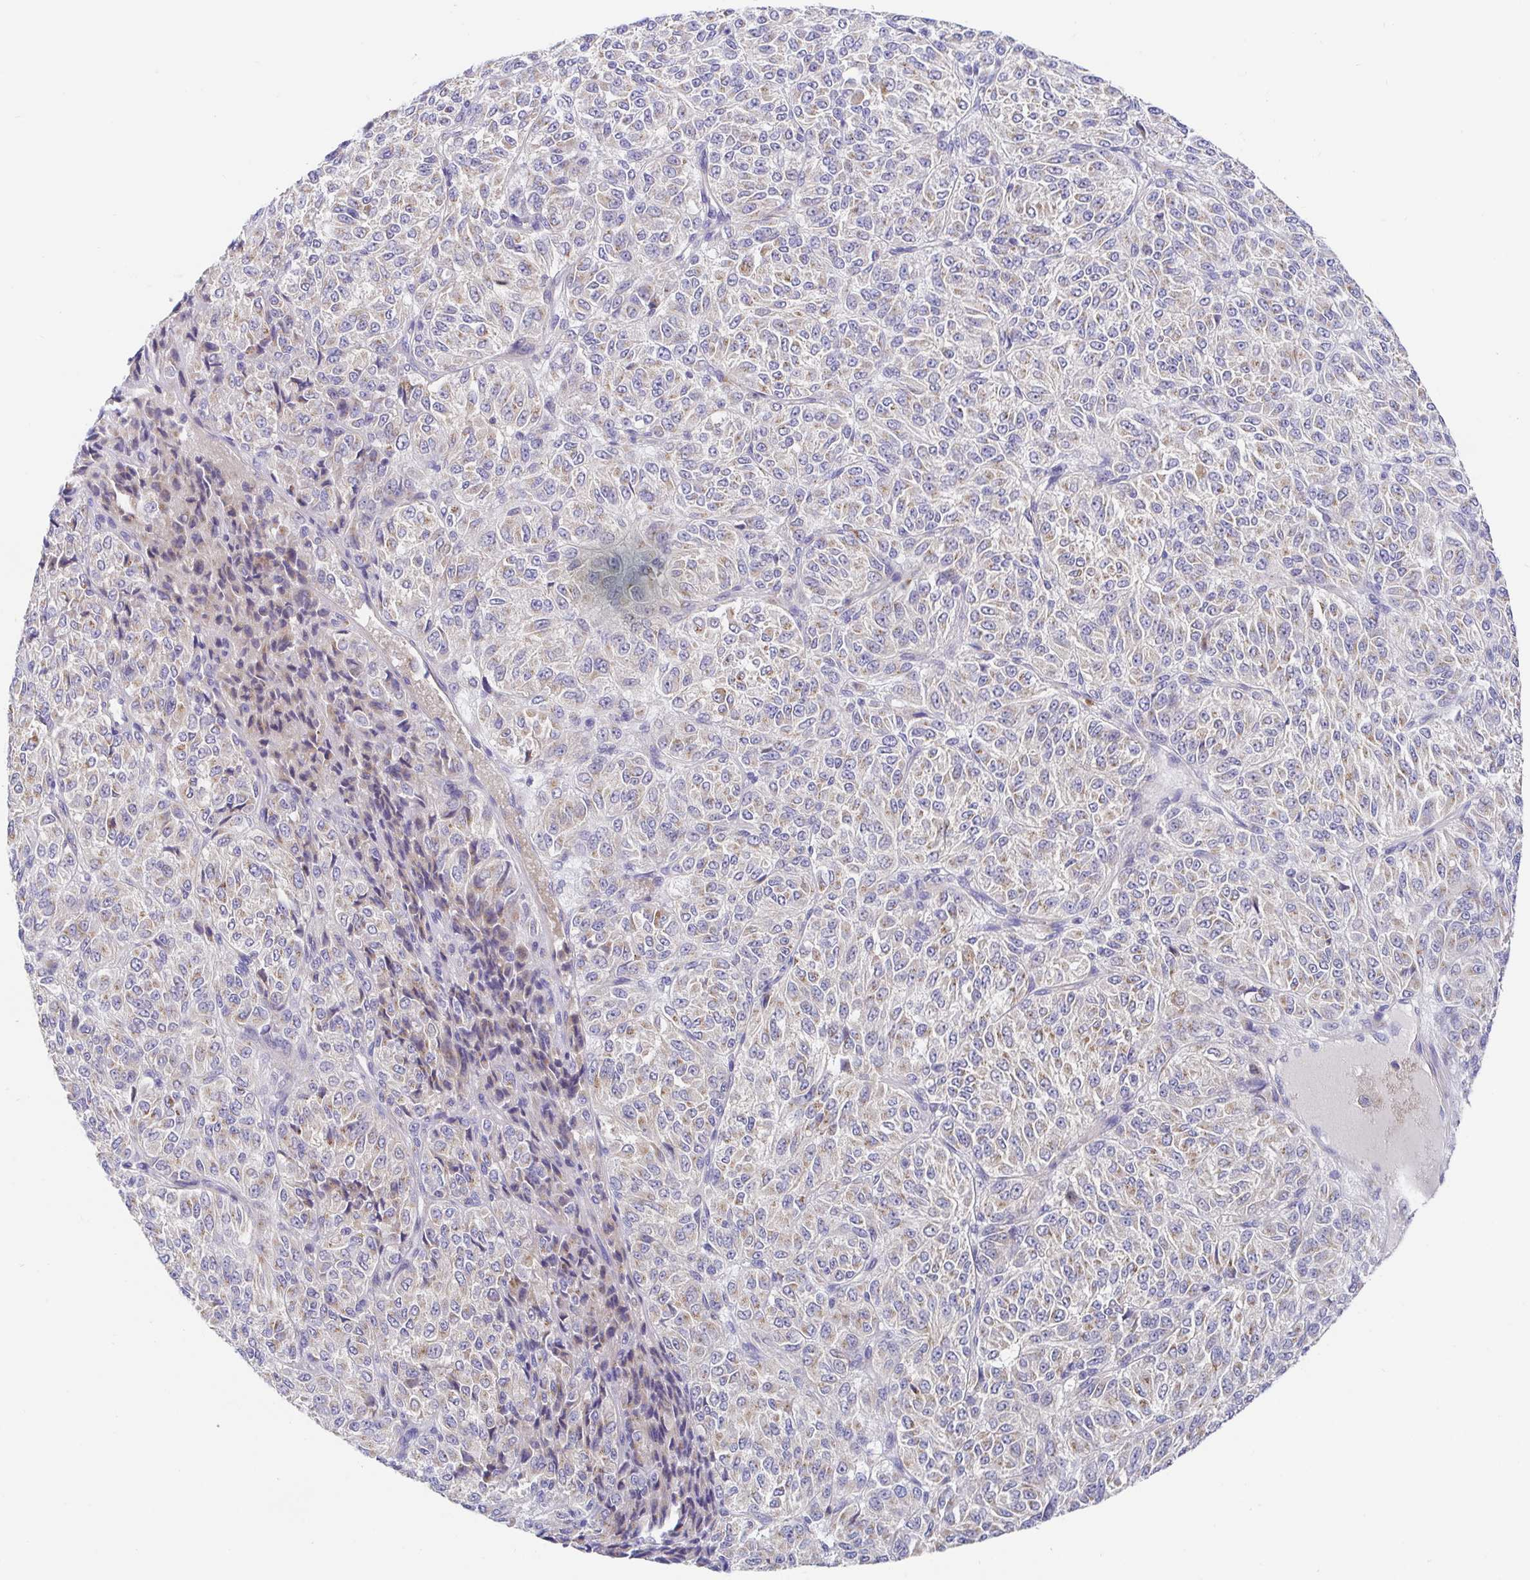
{"staining": {"intensity": "weak", "quantity": "<25%", "location": "cytoplasmic/membranous"}, "tissue": "melanoma", "cell_type": "Tumor cells", "image_type": "cancer", "snomed": [{"axis": "morphology", "description": "Malignant melanoma, Metastatic site"}, {"axis": "topography", "description": "Brain"}], "caption": "A micrograph of human melanoma is negative for staining in tumor cells.", "gene": "GOLGA1", "patient": {"sex": "female", "age": 56}}